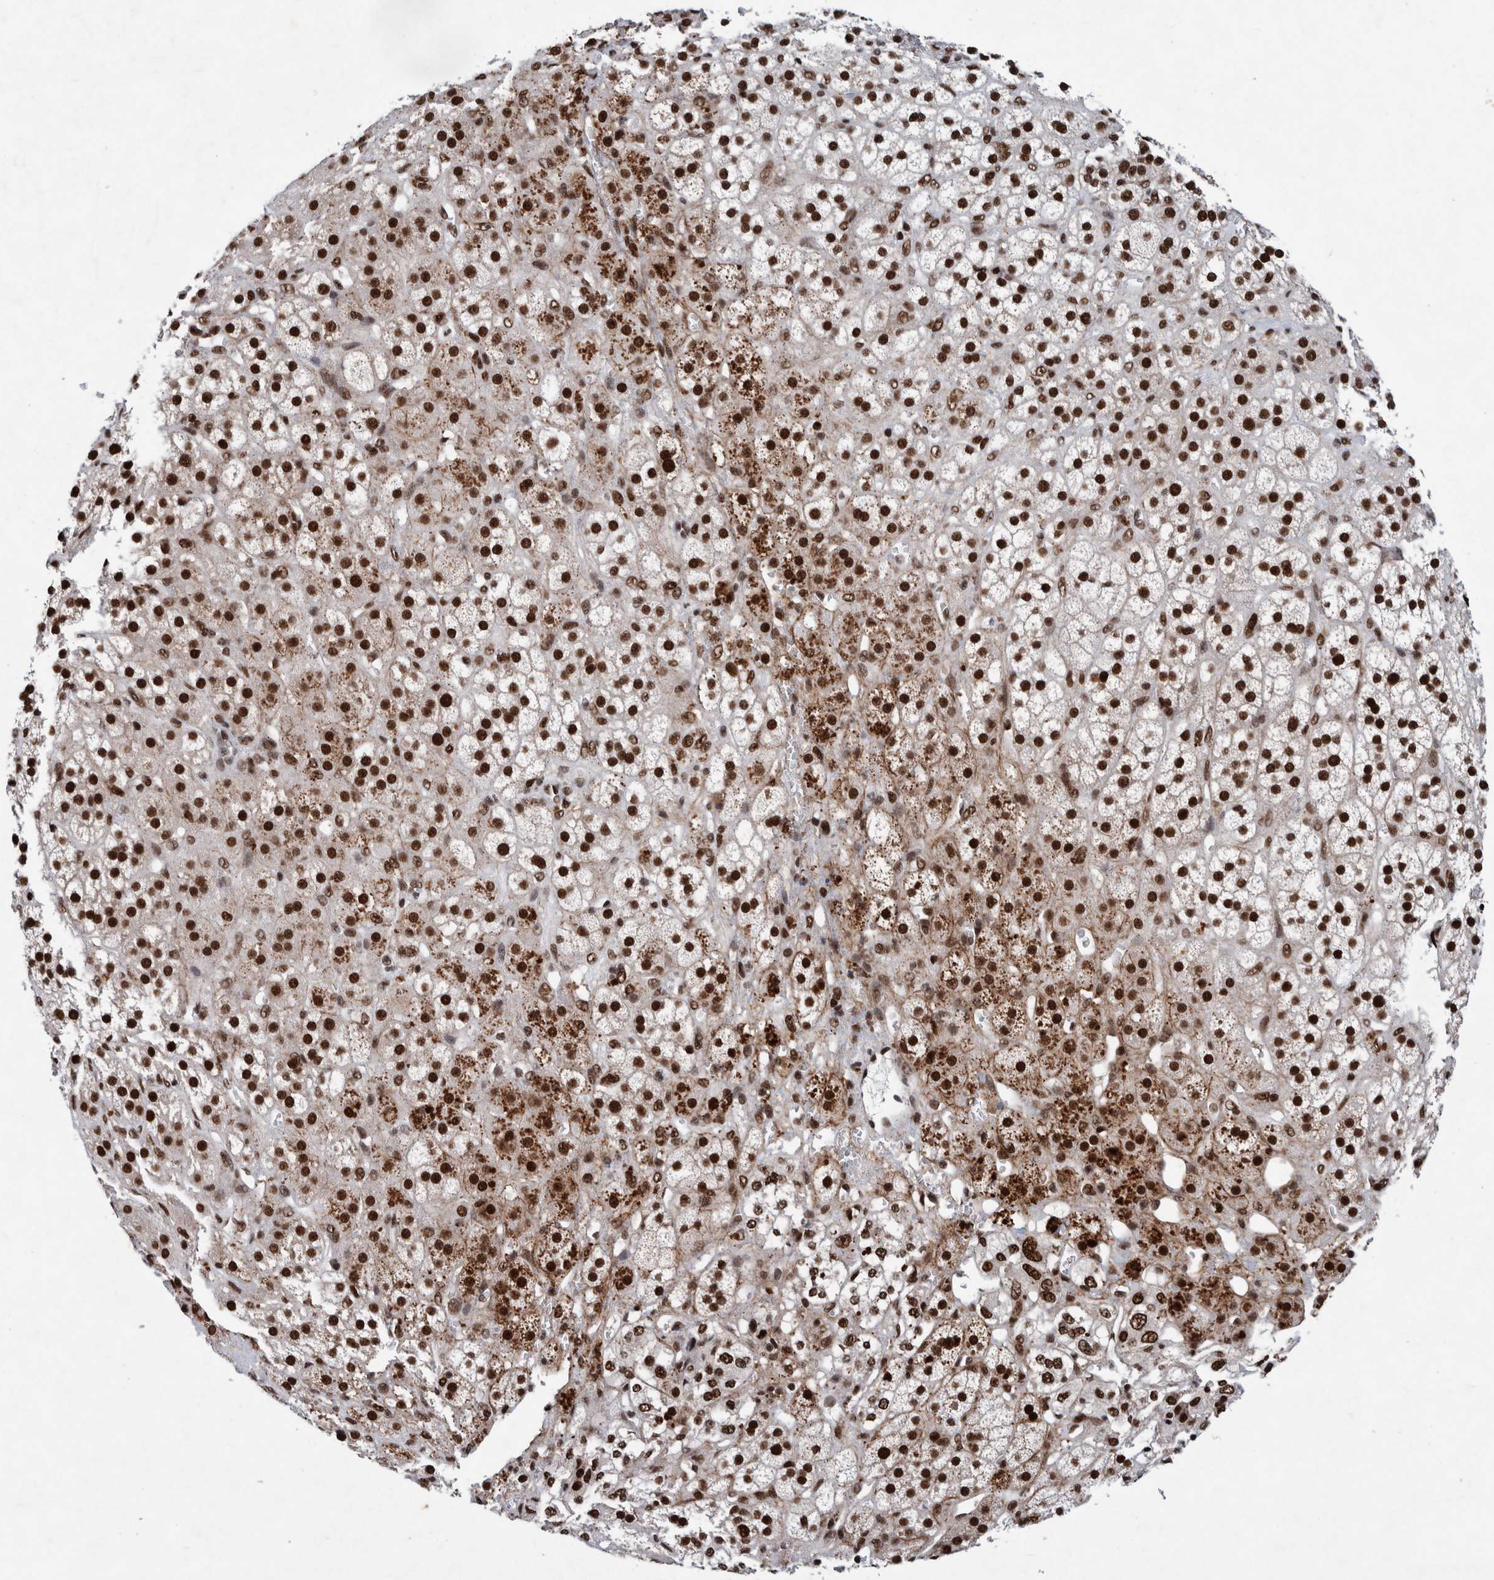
{"staining": {"intensity": "strong", "quantity": ">75%", "location": "cytoplasmic/membranous,nuclear"}, "tissue": "adrenal gland", "cell_type": "Glandular cells", "image_type": "normal", "snomed": [{"axis": "morphology", "description": "Normal tissue, NOS"}, {"axis": "topography", "description": "Adrenal gland"}], "caption": "Brown immunohistochemical staining in benign human adrenal gland exhibits strong cytoplasmic/membranous,nuclear staining in approximately >75% of glandular cells. The staining is performed using DAB (3,3'-diaminobenzidine) brown chromogen to label protein expression. The nuclei are counter-stained blue using hematoxylin.", "gene": "TAF10", "patient": {"sex": "male", "age": 56}}